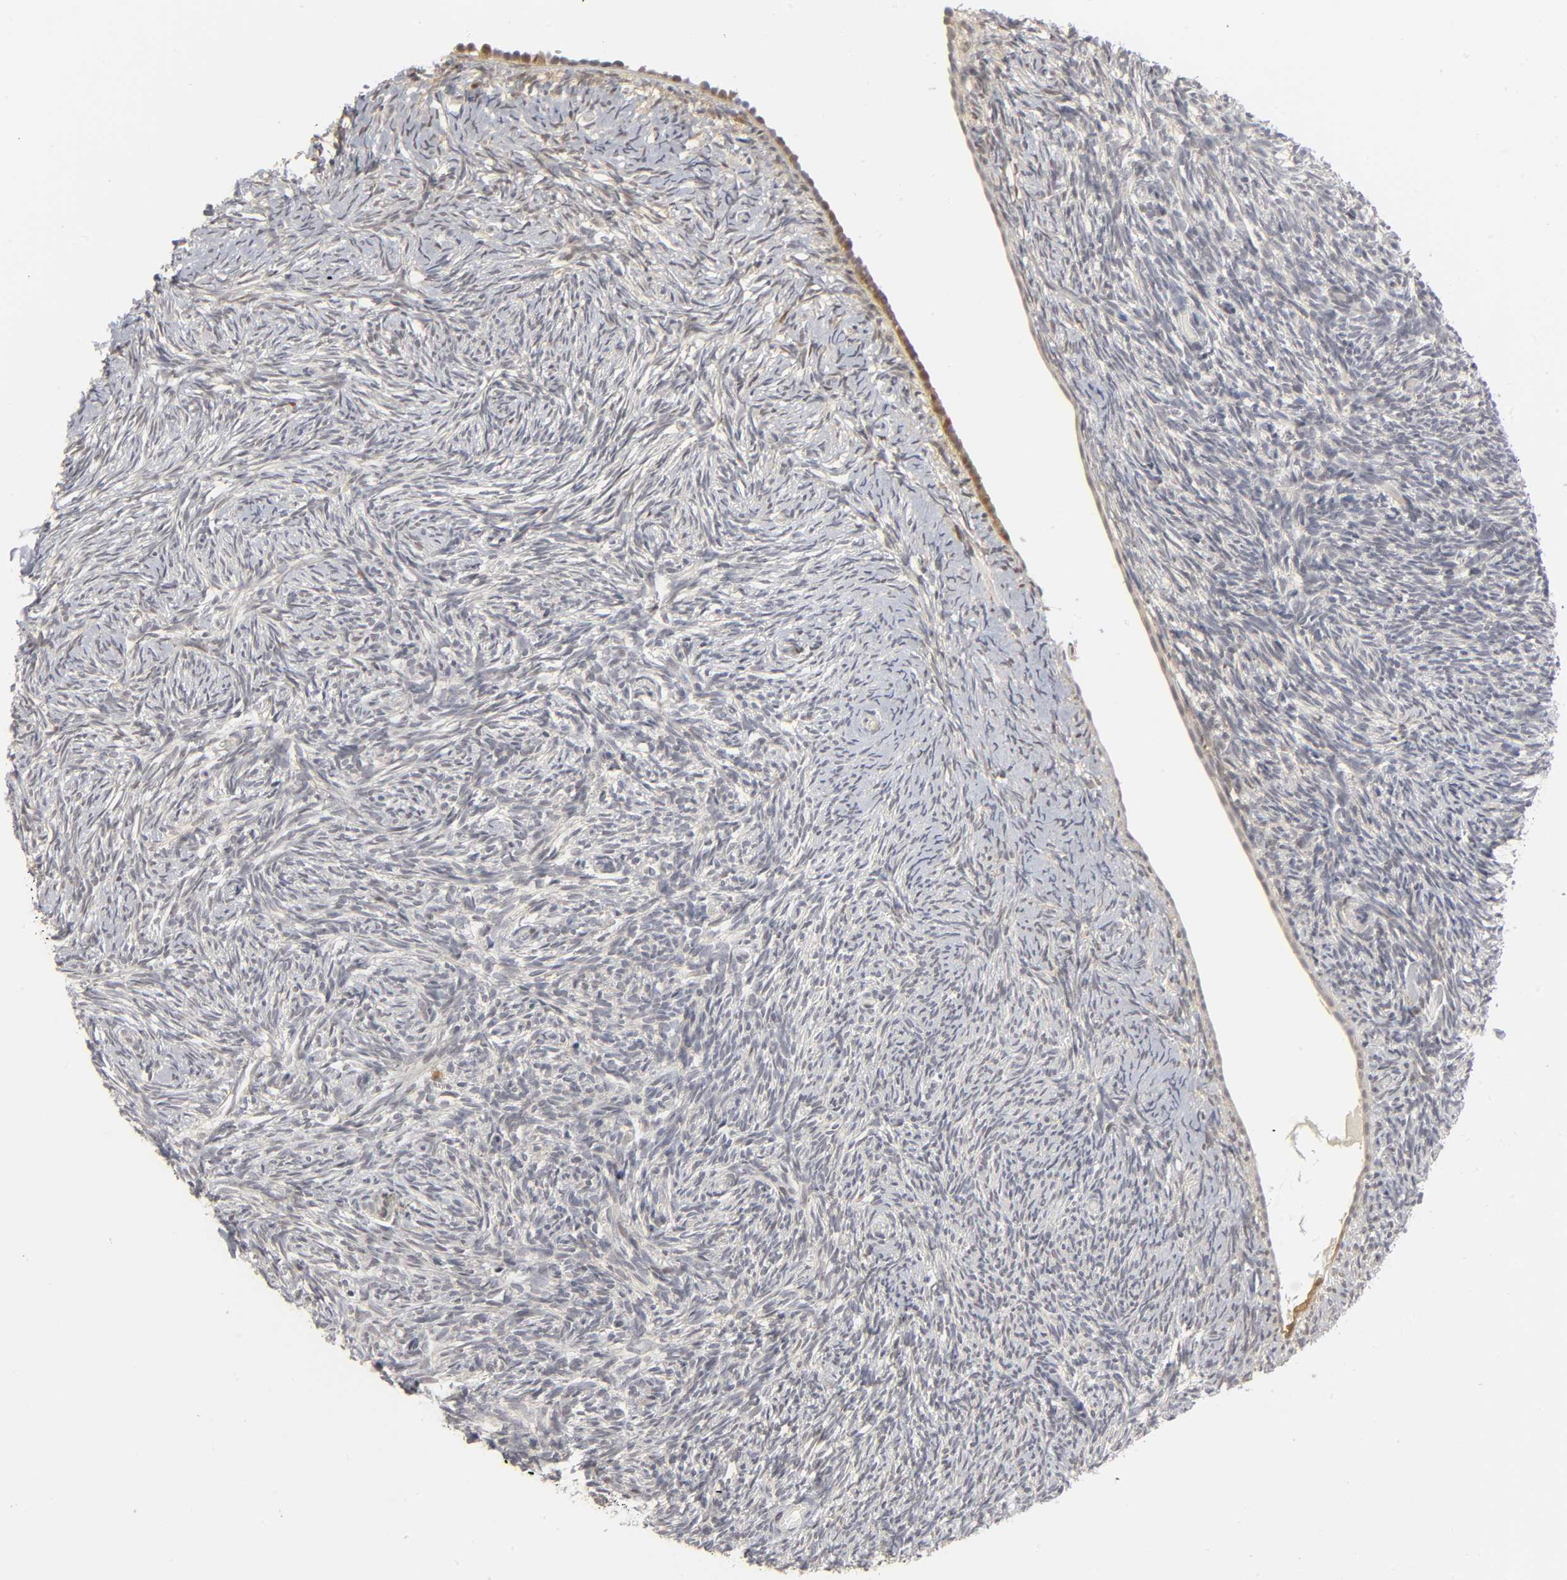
{"staining": {"intensity": "weak", "quantity": ">75%", "location": "cytoplasmic/membranous"}, "tissue": "ovary", "cell_type": "Ovarian stroma cells", "image_type": "normal", "snomed": [{"axis": "morphology", "description": "Normal tissue, NOS"}, {"axis": "topography", "description": "Ovary"}], "caption": "Normal ovary displays weak cytoplasmic/membranous positivity in about >75% of ovarian stroma cells.", "gene": "PDLIM3", "patient": {"sex": "female", "age": 60}}